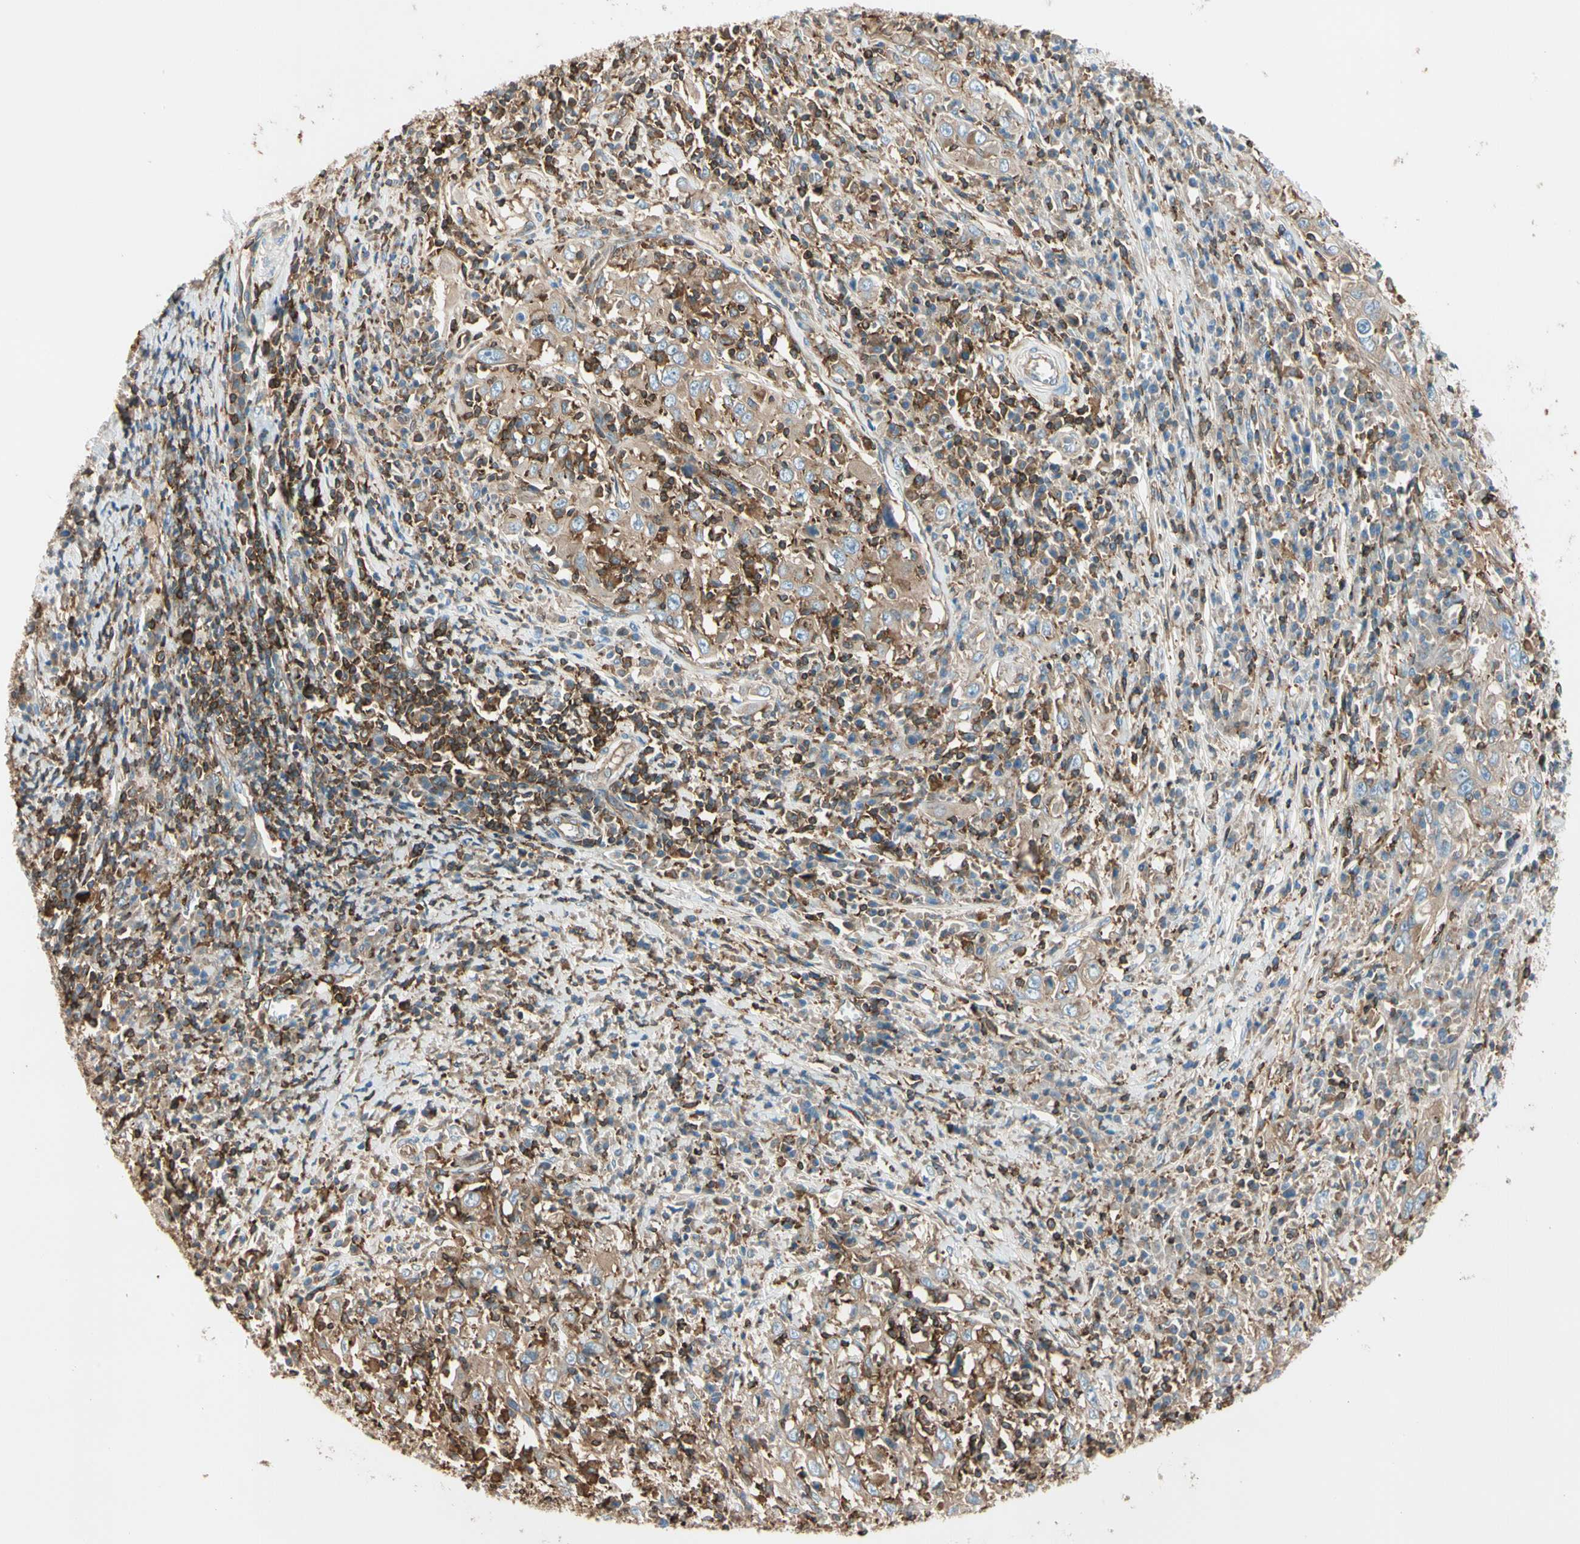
{"staining": {"intensity": "weak", "quantity": ">75%", "location": "cytoplasmic/membranous"}, "tissue": "cervical cancer", "cell_type": "Tumor cells", "image_type": "cancer", "snomed": [{"axis": "morphology", "description": "Squamous cell carcinoma, NOS"}, {"axis": "topography", "description": "Cervix"}], "caption": "Cervical cancer (squamous cell carcinoma) stained for a protein (brown) displays weak cytoplasmic/membranous positive positivity in about >75% of tumor cells.", "gene": "CAPZA2", "patient": {"sex": "female", "age": 46}}